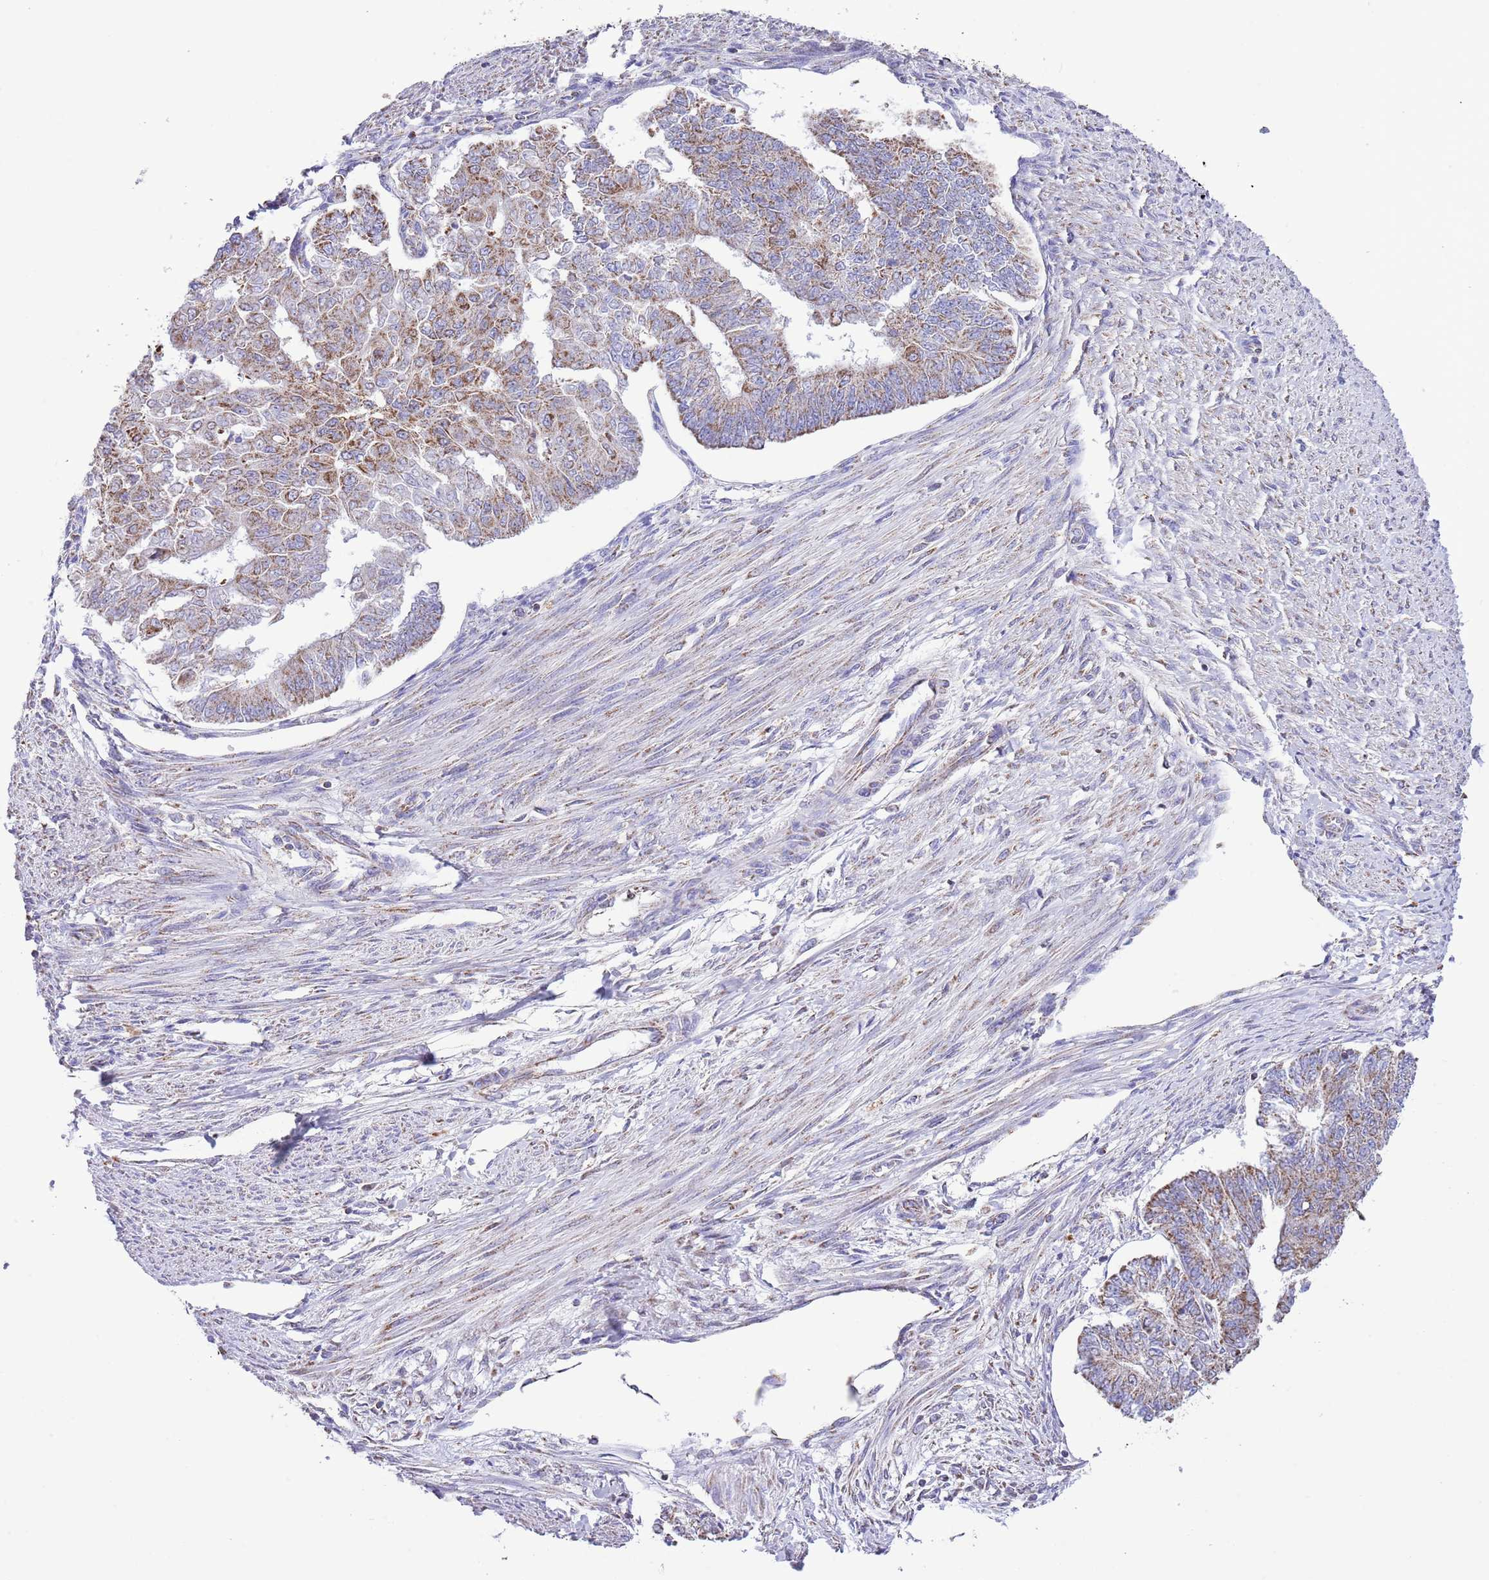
{"staining": {"intensity": "moderate", "quantity": ">75%", "location": "cytoplasmic/membranous"}, "tissue": "endometrial cancer", "cell_type": "Tumor cells", "image_type": "cancer", "snomed": [{"axis": "morphology", "description": "Adenocarcinoma, NOS"}, {"axis": "topography", "description": "Endometrium"}], "caption": "Immunohistochemistry photomicrograph of adenocarcinoma (endometrial) stained for a protein (brown), which shows medium levels of moderate cytoplasmic/membranous expression in approximately >75% of tumor cells.", "gene": "TEKTIP1", "patient": {"sex": "female", "age": 32}}